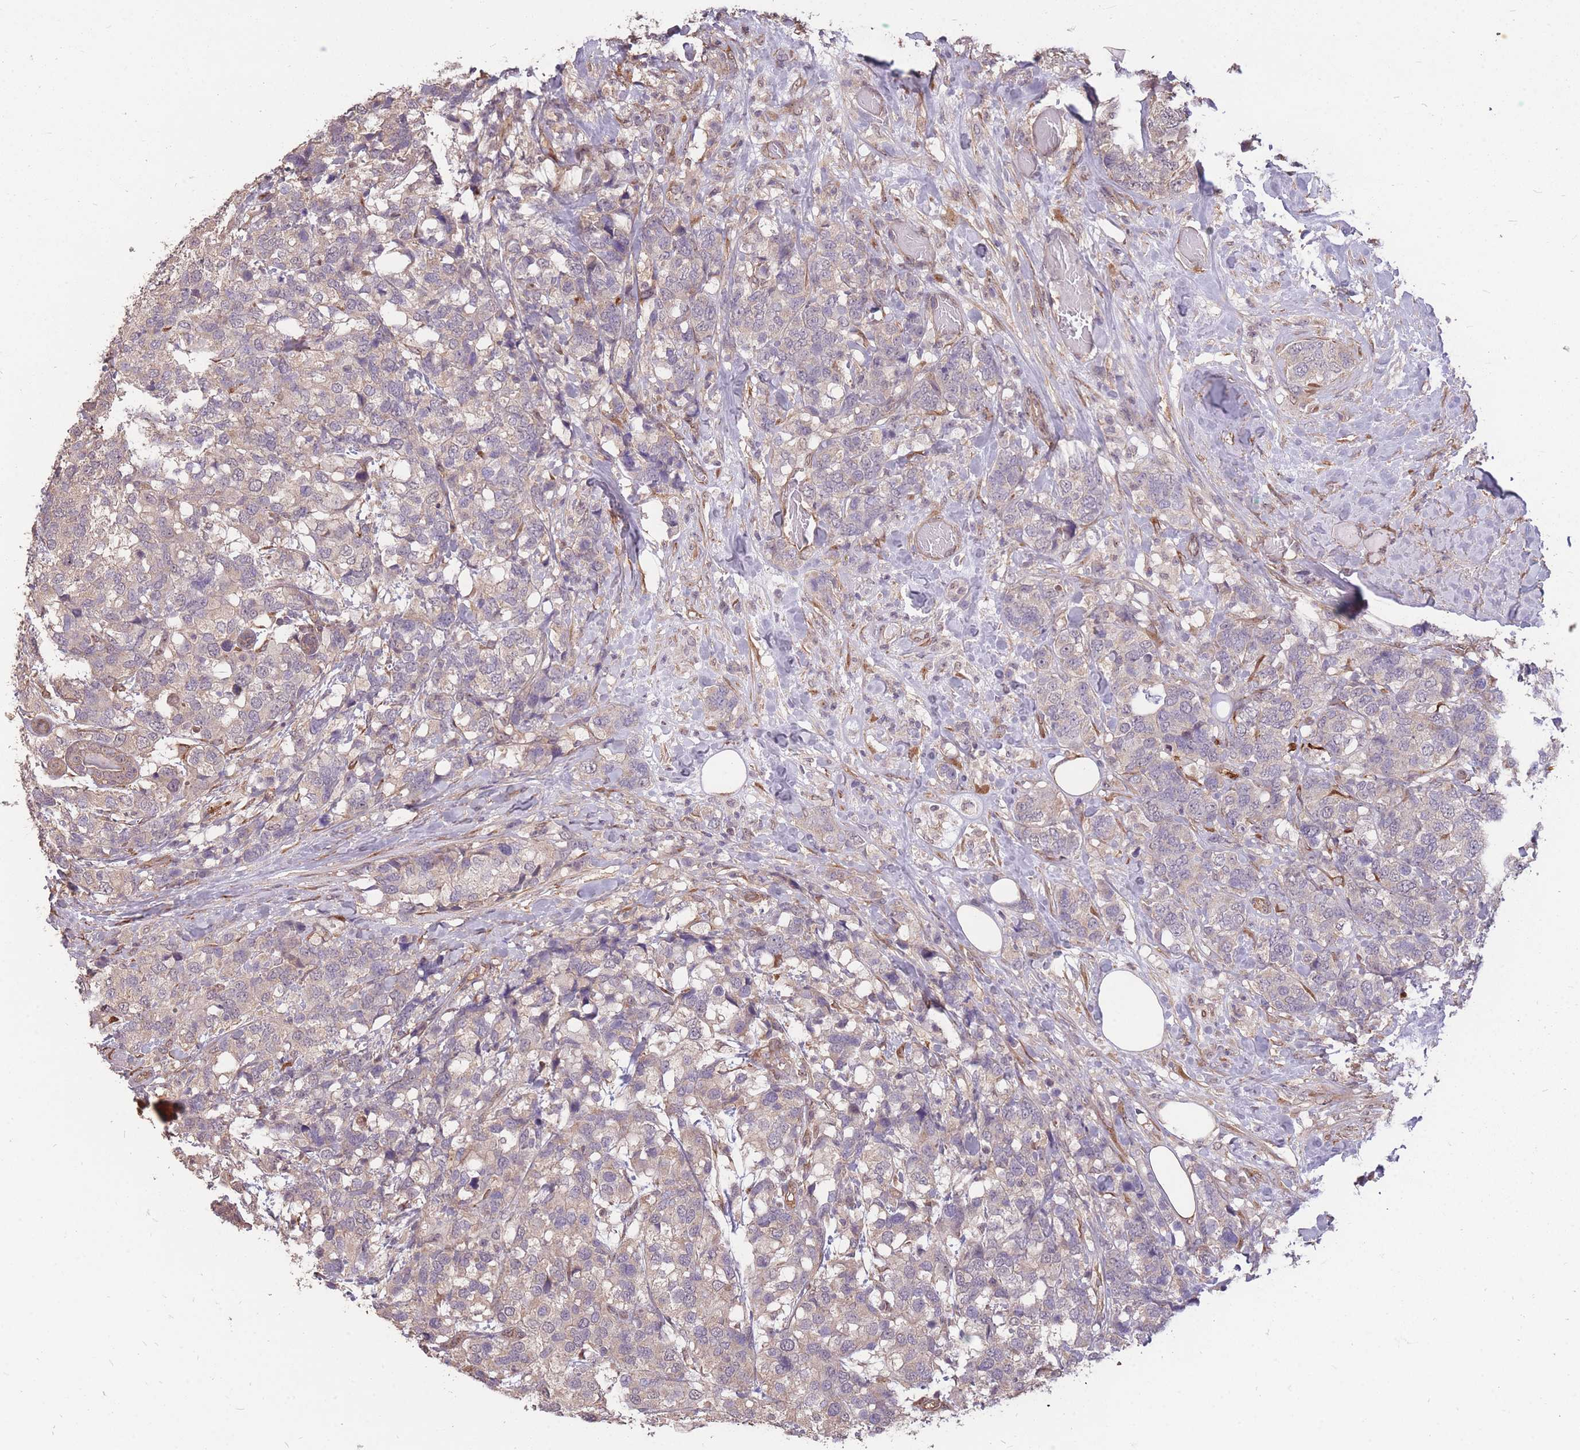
{"staining": {"intensity": "negative", "quantity": "none", "location": "none"}, "tissue": "breast cancer", "cell_type": "Tumor cells", "image_type": "cancer", "snomed": [{"axis": "morphology", "description": "Lobular carcinoma"}, {"axis": "topography", "description": "Breast"}], "caption": "Immunohistochemistry (IHC) photomicrograph of breast cancer stained for a protein (brown), which displays no expression in tumor cells.", "gene": "DYNC1LI2", "patient": {"sex": "female", "age": 59}}